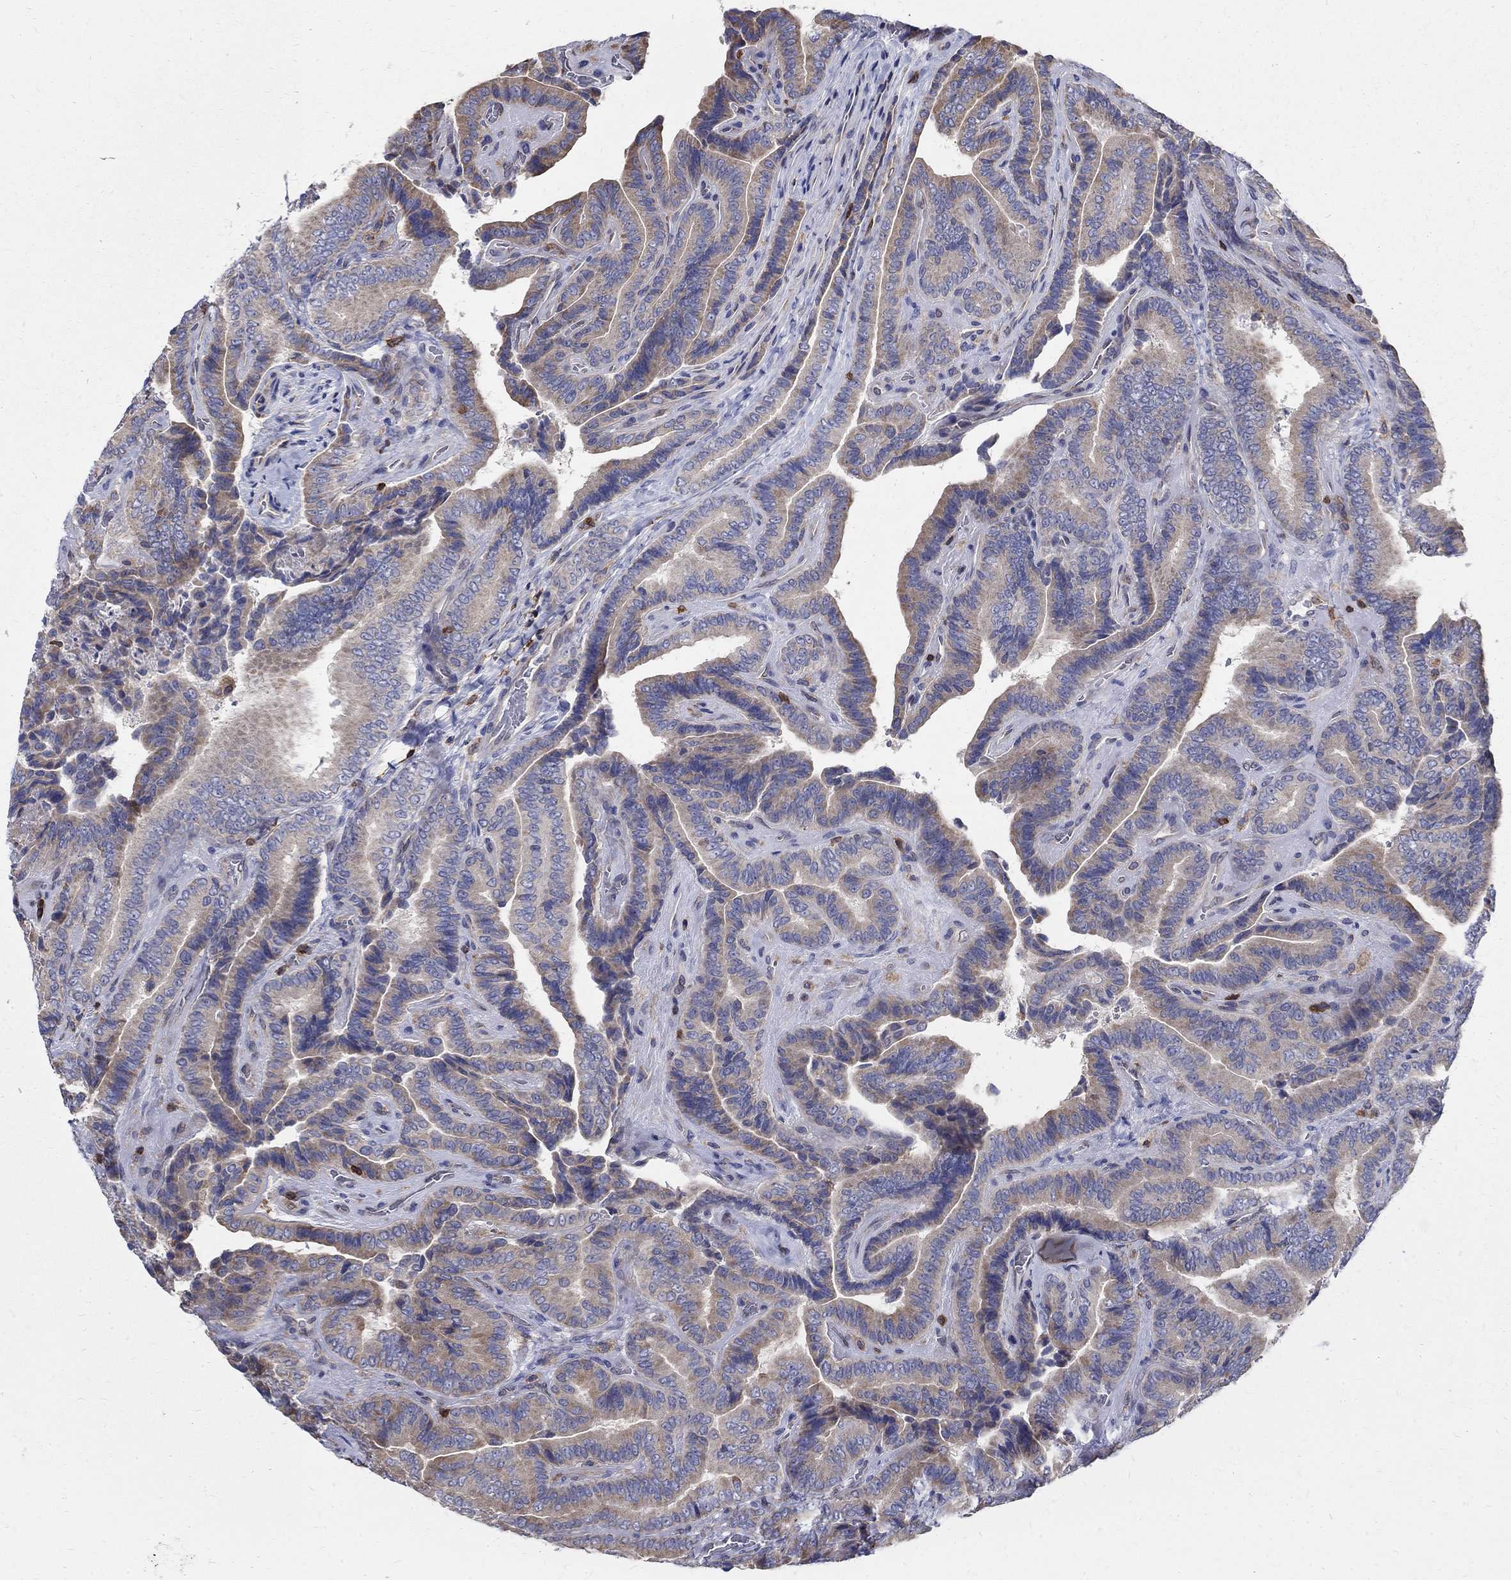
{"staining": {"intensity": "weak", "quantity": "25%-75%", "location": "cytoplasmic/membranous"}, "tissue": "thyroid cancer", "cell_type": "Tumor cells", "image_type": "cancer", "snomed": [{"axis": "morphology", "description": "Papillary adenocarcinoma, NOS"}, {"axis": "topography", "description": "Thyroid gland"}], "caption": "A low amount of weak cytoplasmic/membranous expression is present in approximately 25%-75% of tumor cells in thyroid cancer tissue. (Brightfield microscopy of DAB IHC at high magnification).", "gene": "AGAP2", "patient": {"sex": "male", "age": 61}}